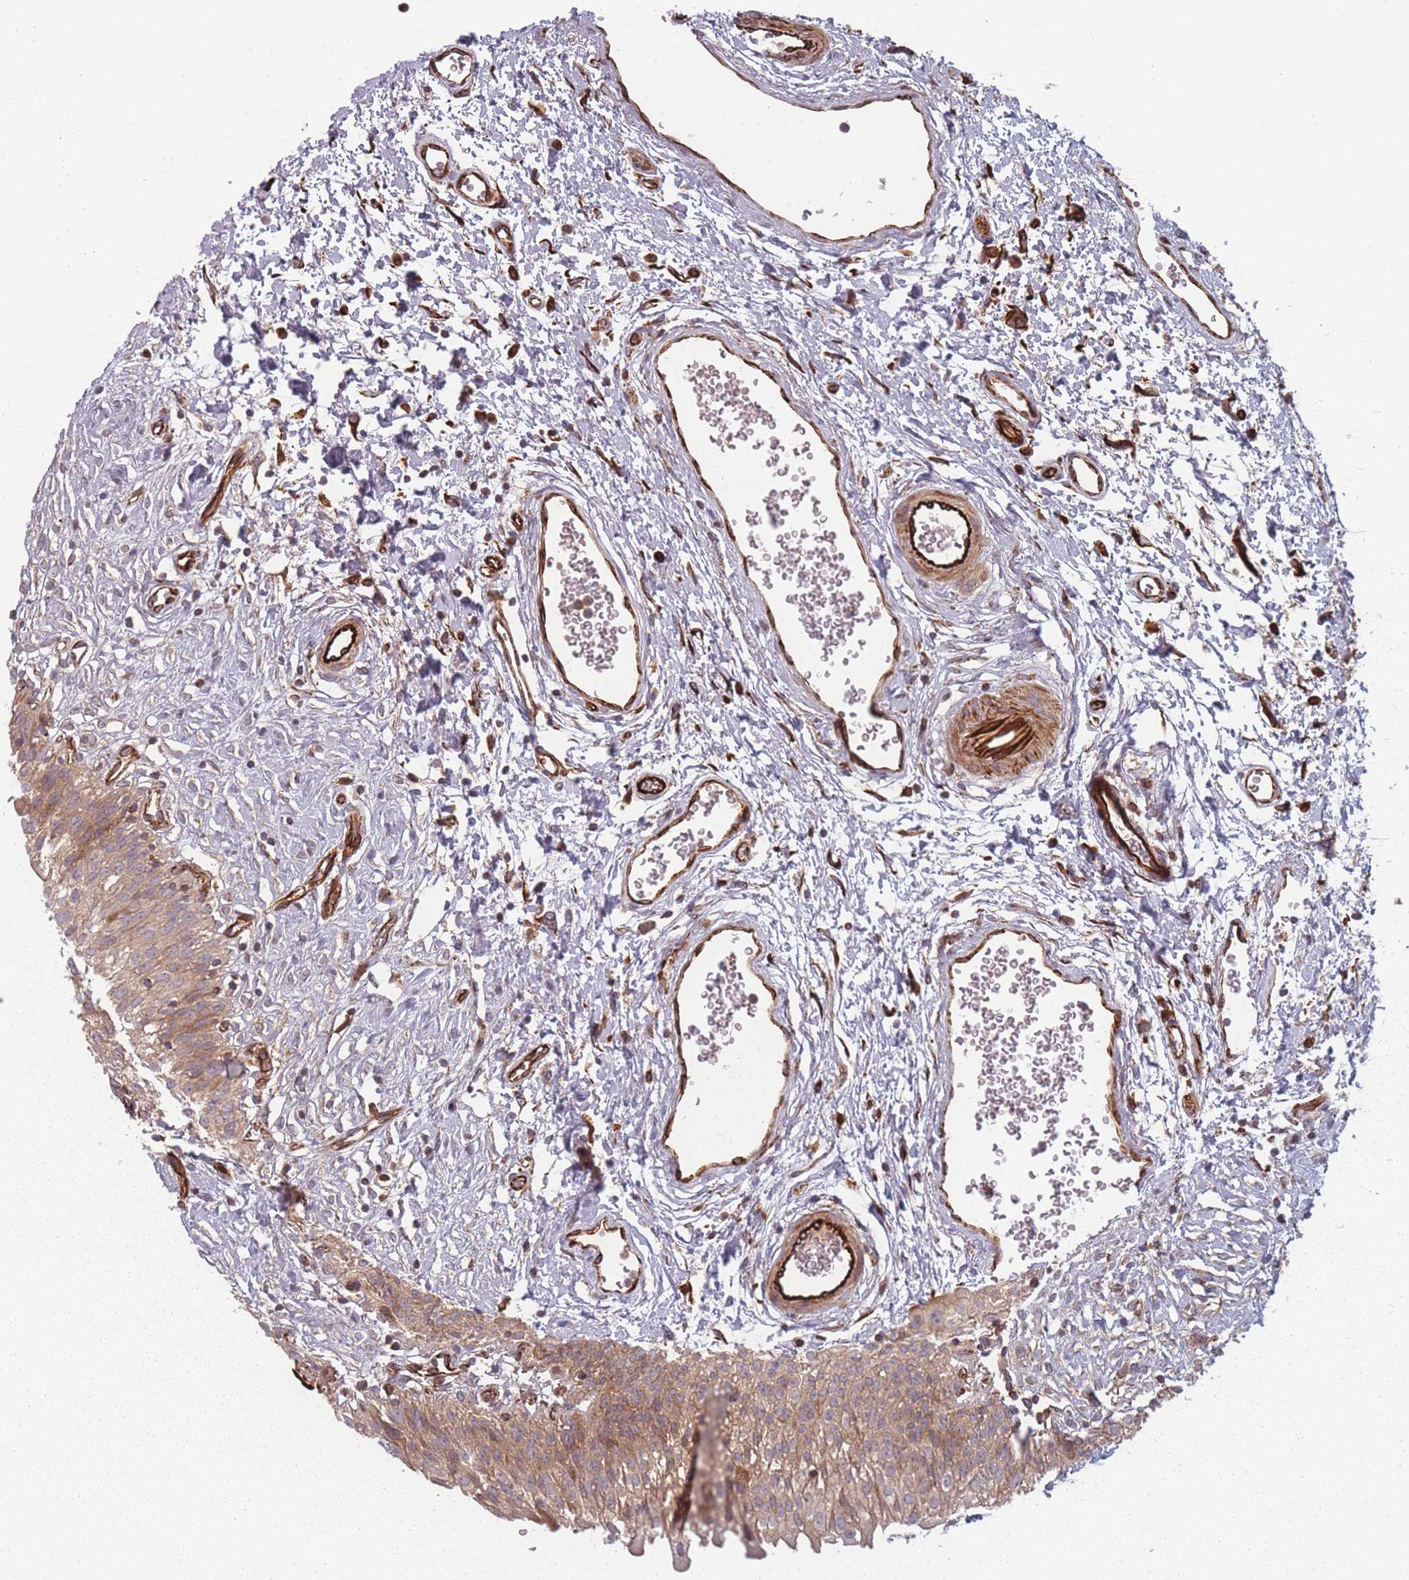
{"staining": {"intensity": "moderate", "quantity": ">75%", "location": "cytoplasmic/membranous"}, "tissue": "urinary bladder", "cell_type": "Urothelial cells", "image_type": "normal", "snomed": [{"axis": "morphology", "description": "Normal tissue, NOS"}, {"axis": "topography", "description": "Urinary bladder"}], "caption": "Urinary bladder was stained to show a protein in brown. There is medium levels of moderate cytoplasmic/membranous positivity in about >75% of urothelial cells. (Stains: DAB in brown, nuclei in blue, Microscopy: brightfield microscopy at high magnification).", "gene": "EEF1AKMT2", "patient": {"sex": "male", "age": 51}}